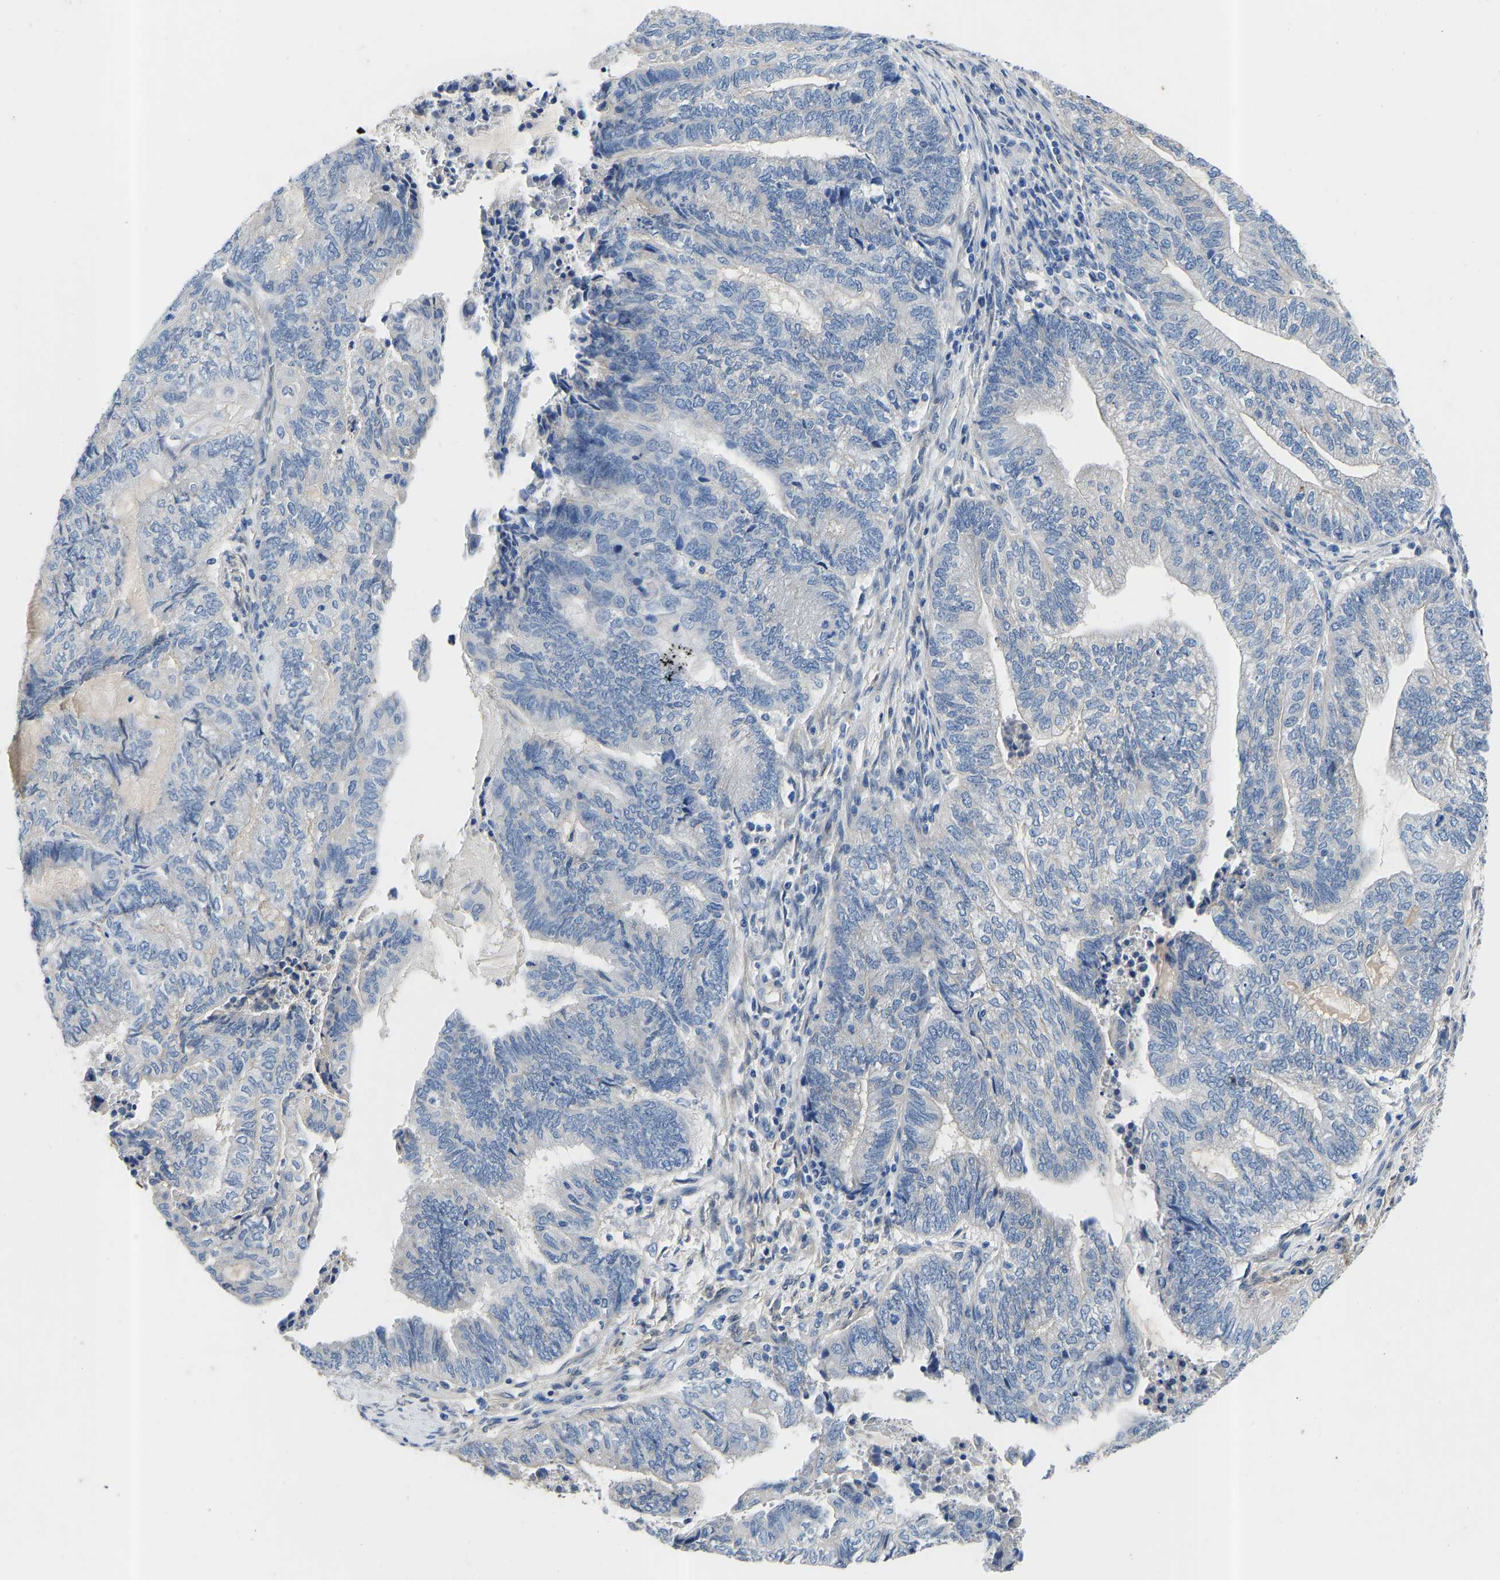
{"staining": {"intensity": "negative", "quantity": "none", "location": "none"}, "tissue": "endometrial cancer", "cell_type": "Tumor cells", "image_type": "cancer", "snomed": [{"axis": "morphology", "description": "Adenocarcinoma, NOS"}, {"axis": "topography", "description": "Uterus"}, {"axis": "topography", "description": "Endometrium"}], "caption": "This is a histopathology image of immunohistochemistry staining of endometrial adenocarcinoma, which shows no staining in tumor cells. Brightfield microscopy of IHC stained with DAB (3,3'-diaminobenzidine) (brown) and hematoxylin (blue), captured at high magnification.", "gene": "RBP1", "patient": {"sex": "female", "age": 70}}